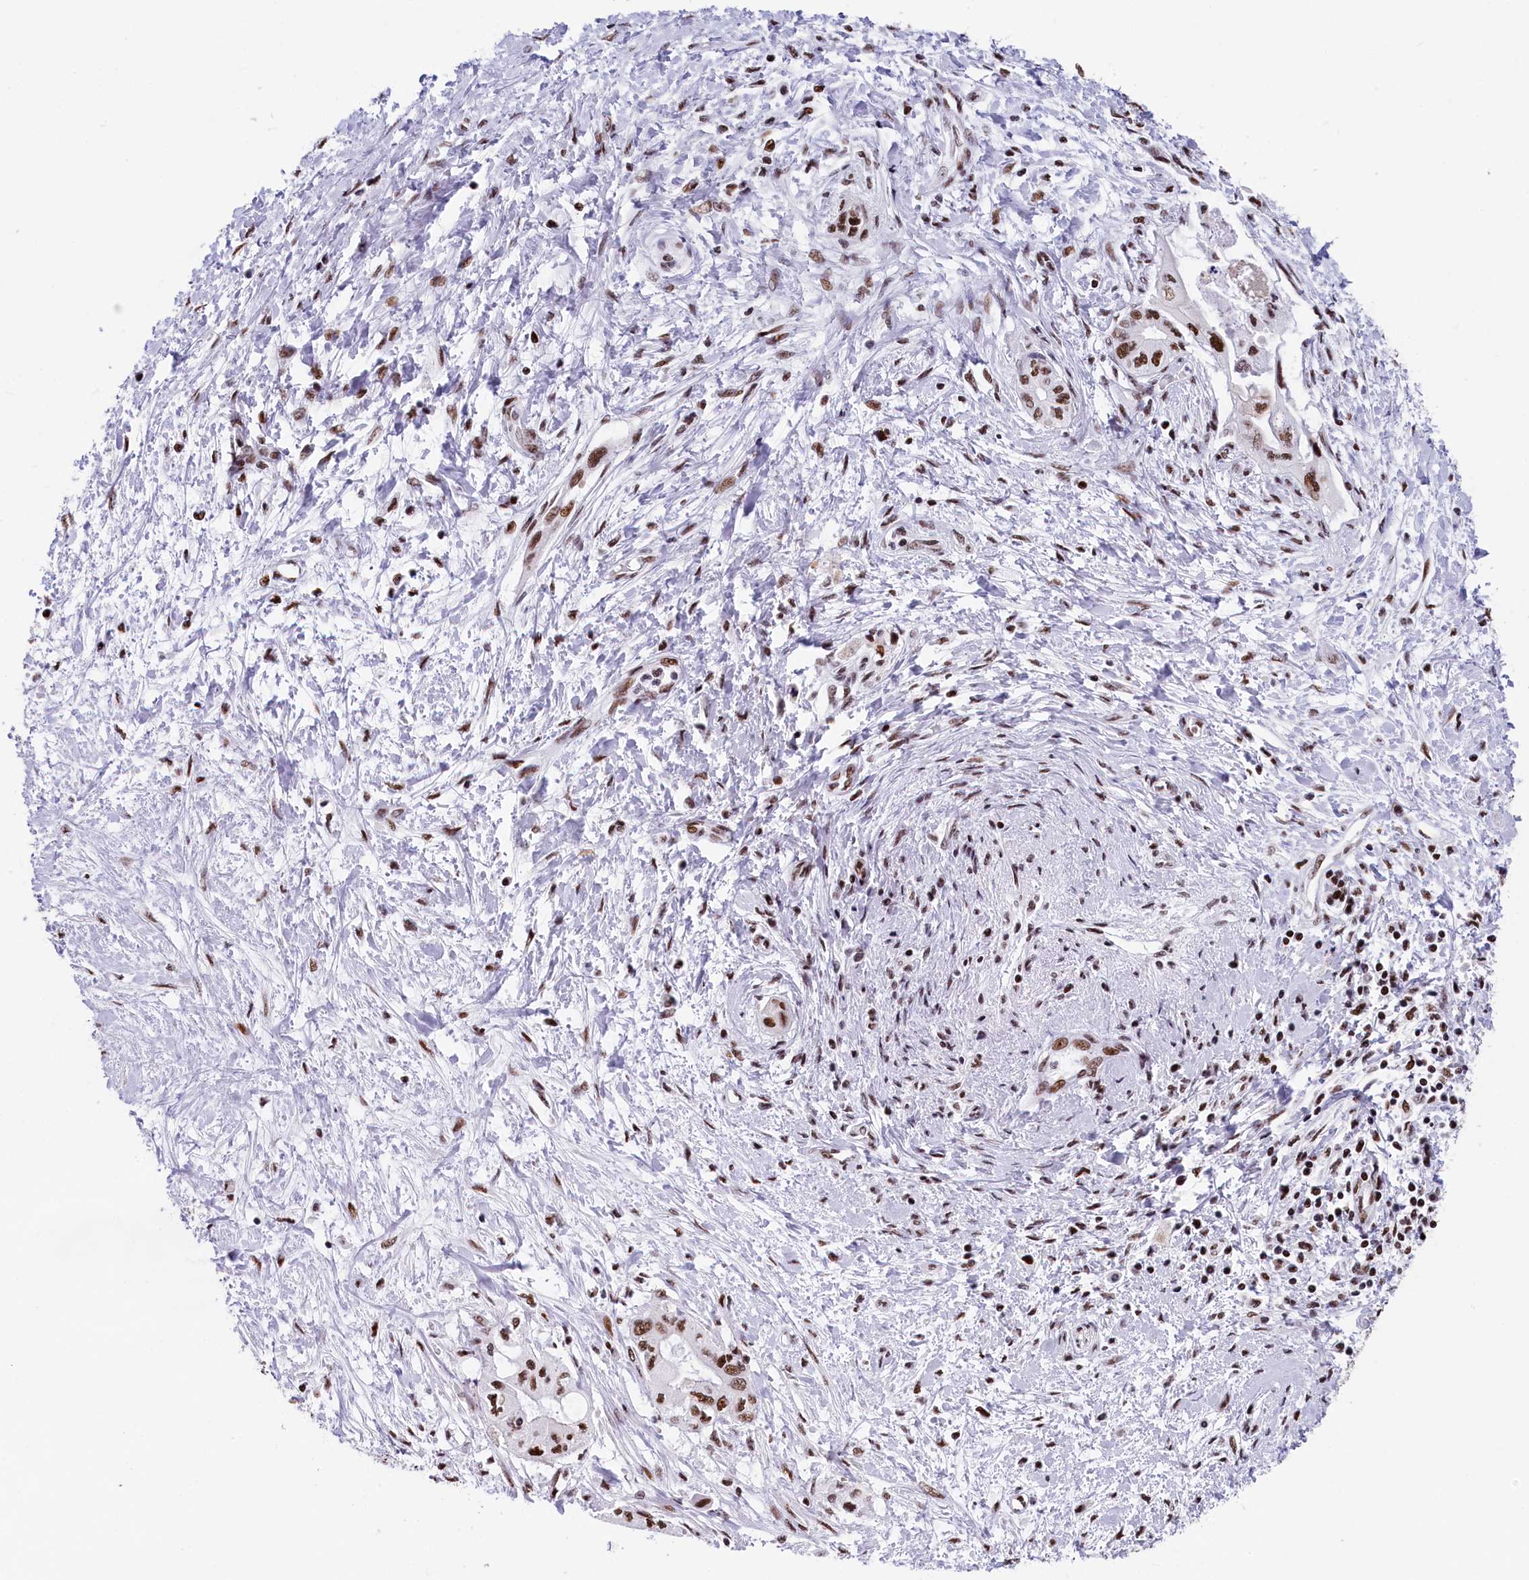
{"staining": {"intensity": "strong", "quantity": ">75%", "location": "nuclear"}, "tissue": "pancreatic cancer", "cell_type": "Tumor cells", "image_type": "cancer", "snomed": [{"axis": "morphology", "description": "Adenocarcinoma, NOS"}, {"axis": "topography", "description": "Pancreas"}], "caption": "Pancreatic adenocarcinoma stained with a brown dye exhibits strong nuclear positive staining in approximately >75% of tumor cells.", "gene": "SNRNP70", "patient": {"sex": "male", "age": 46}}